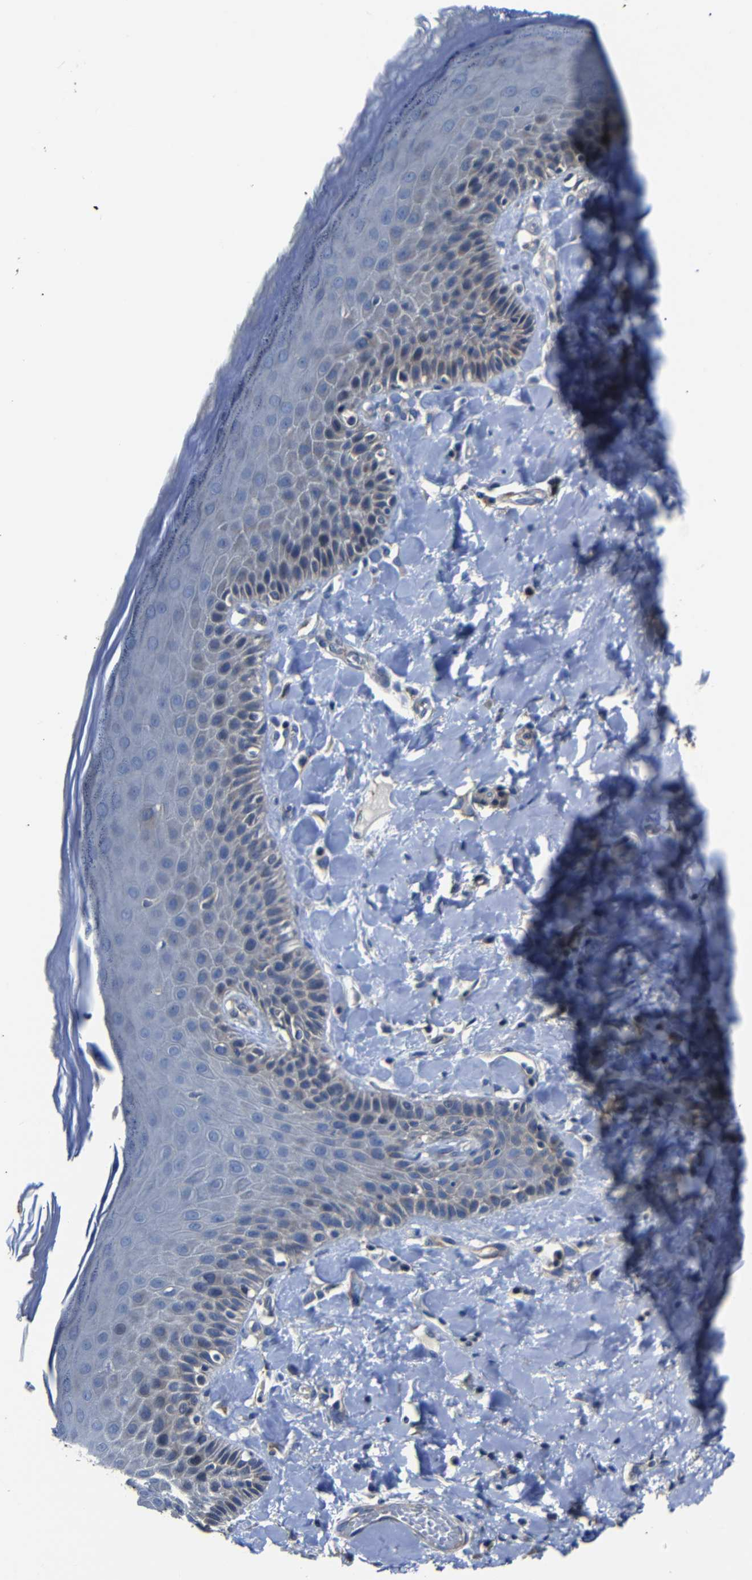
{"staining": {"intensity": "weak", "quantity": "<25%", "location": "cytoplasmic/membranous"}, "tissue": "skin", "cell_type": "Epidermal cells", "image_type": "normal", "snomed": [{"axis": "morphology", "description": "Normal tissue, NOS"}, {"axis": "topography", "description": "Anal"}], "caption": "There is no significant expression in epidermal cells of skin. (Immunohistochemistry, brightfield microscopy, high magnification).", "gene": "AFDN", "patient": {"sex": "male", "age": 69}}